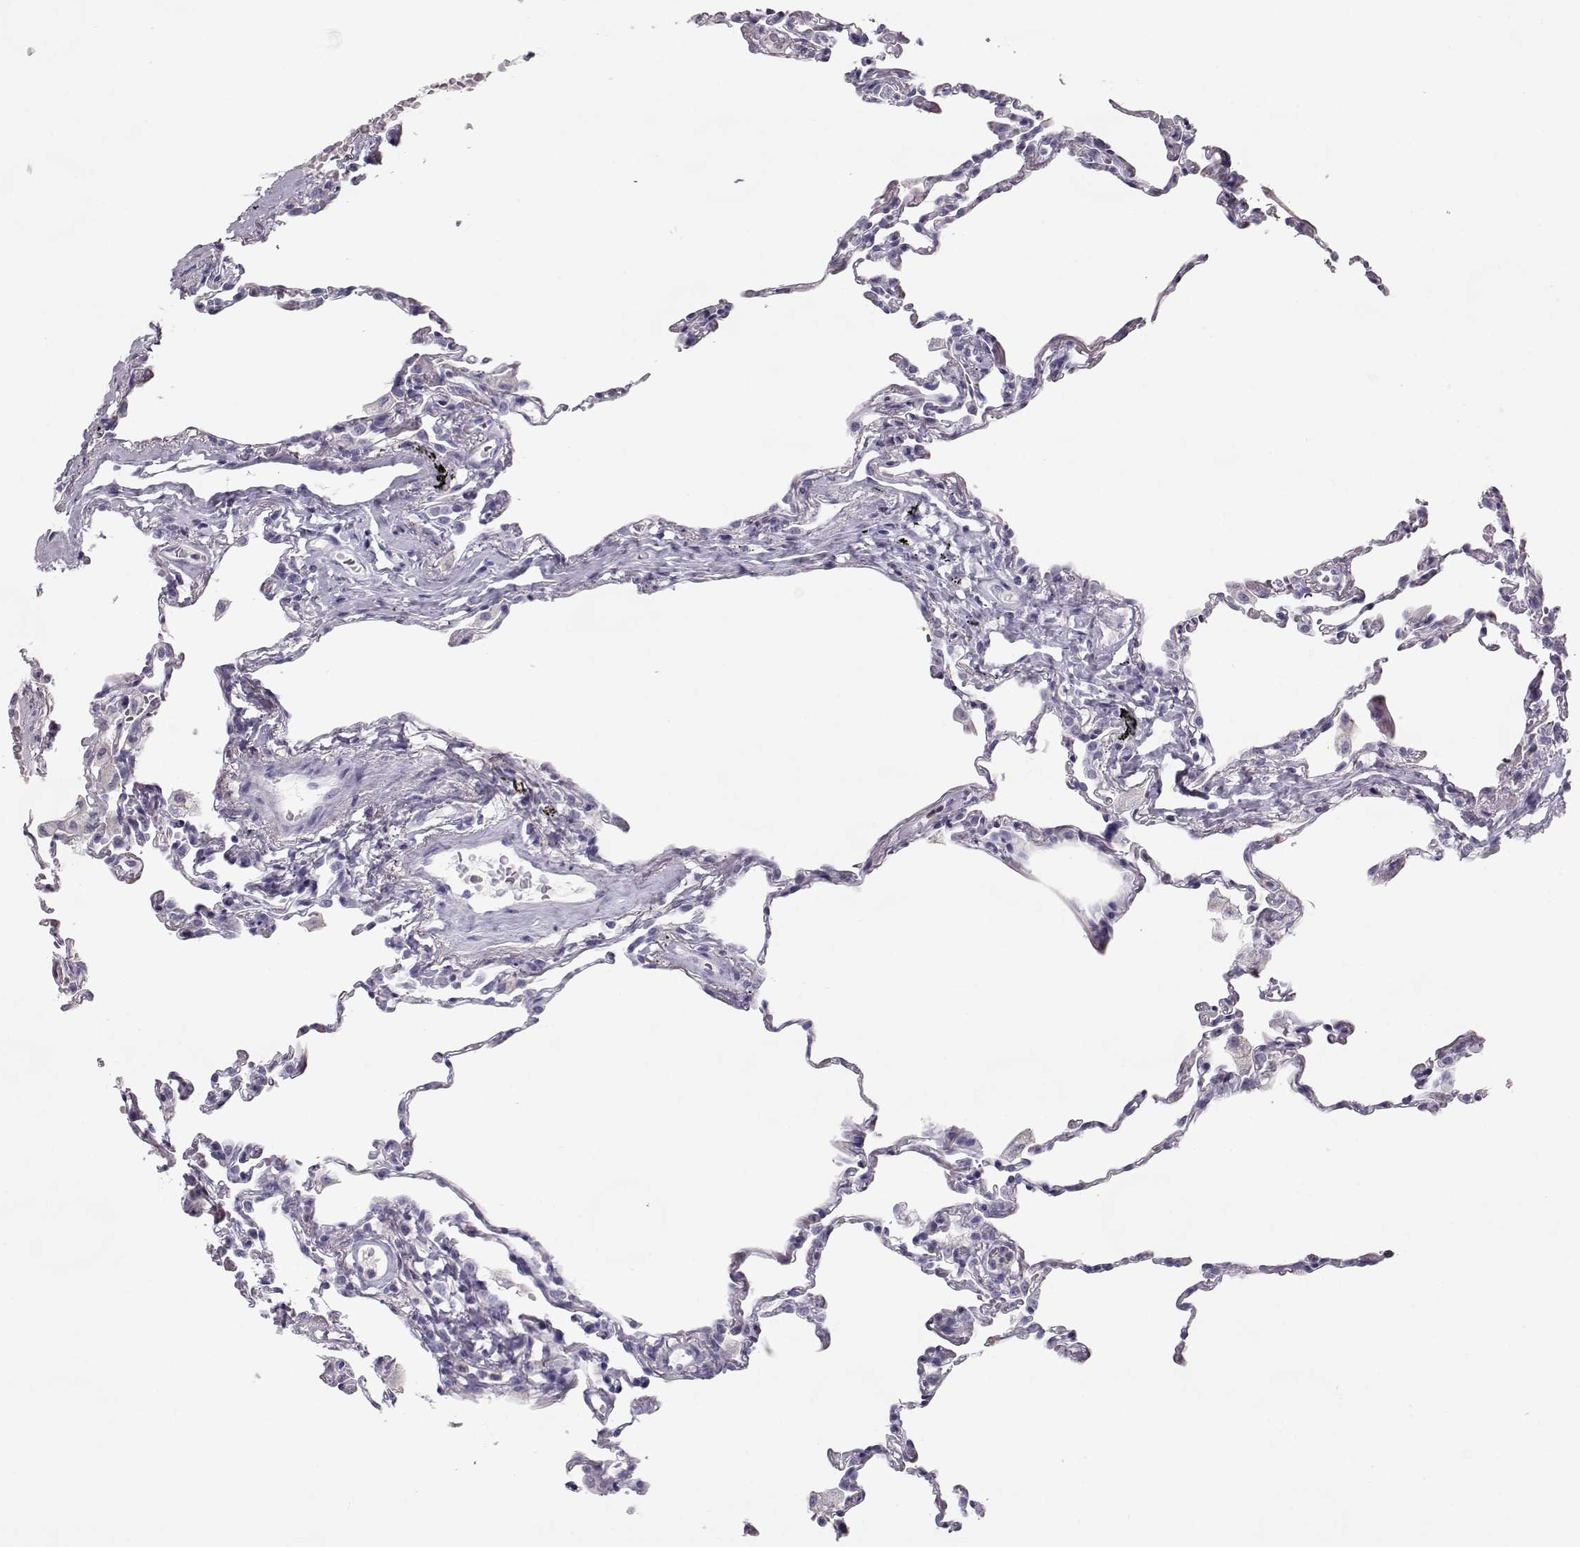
{"staining": {"intensity": "negative", "quantity": "none", "location": "none"}, "tissue": "lung", "cell_type": "Alveolar cells", "image_type": "normal", "snomed": [{"axis": "morphology", "description": "Normal tissue, NOS"}, {"axis": "topography", "description": "Lung"}], "caption": "This is a image of immunohistochemistry staining of normal lung, which shows no positivity in alveolar cells.", "gene": "MIP", "patient": {"sex": "female", "age": 57}}